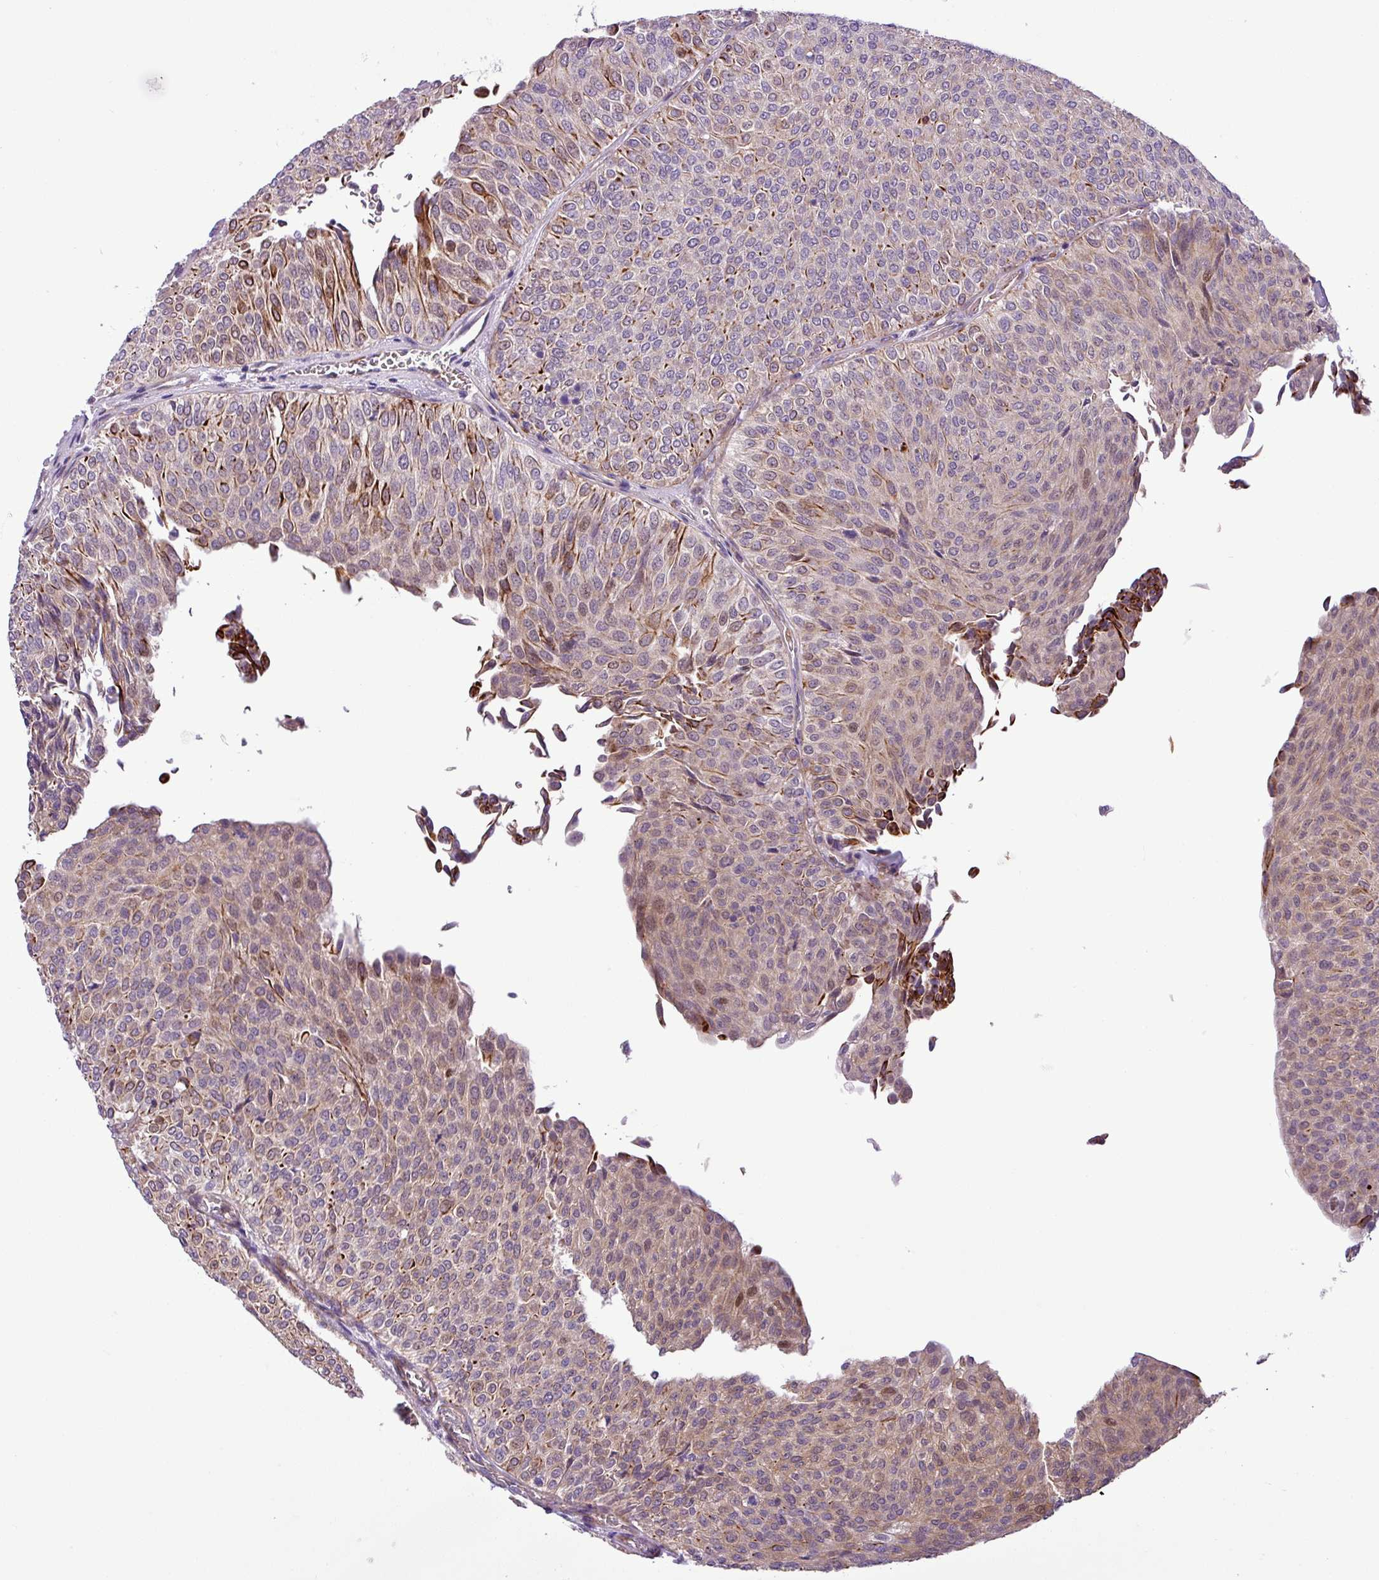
{"staining": {"intensity": "moderate", "quantity": "25%-75%", "location": "cytoplasmic/membranous,nuclear"}, "tissue": "urothelial cancer", "cell_type": "Tumor cells", "image_type": "cancer", "snomed": [{"axis": "morphology", "description": "Urothelial carcinoma, Low grade"}, {"axis": "topography", "description": "Urinary bladder"}], "caption": "A medium amount of moderate cytoplasmic/membranous and nuclear staining is identified in about 25%-75% of tumor cells in urothelial cancer tissue.", "gene": "NBEAL2", "patient": {"sex": "male", "age": 78}}